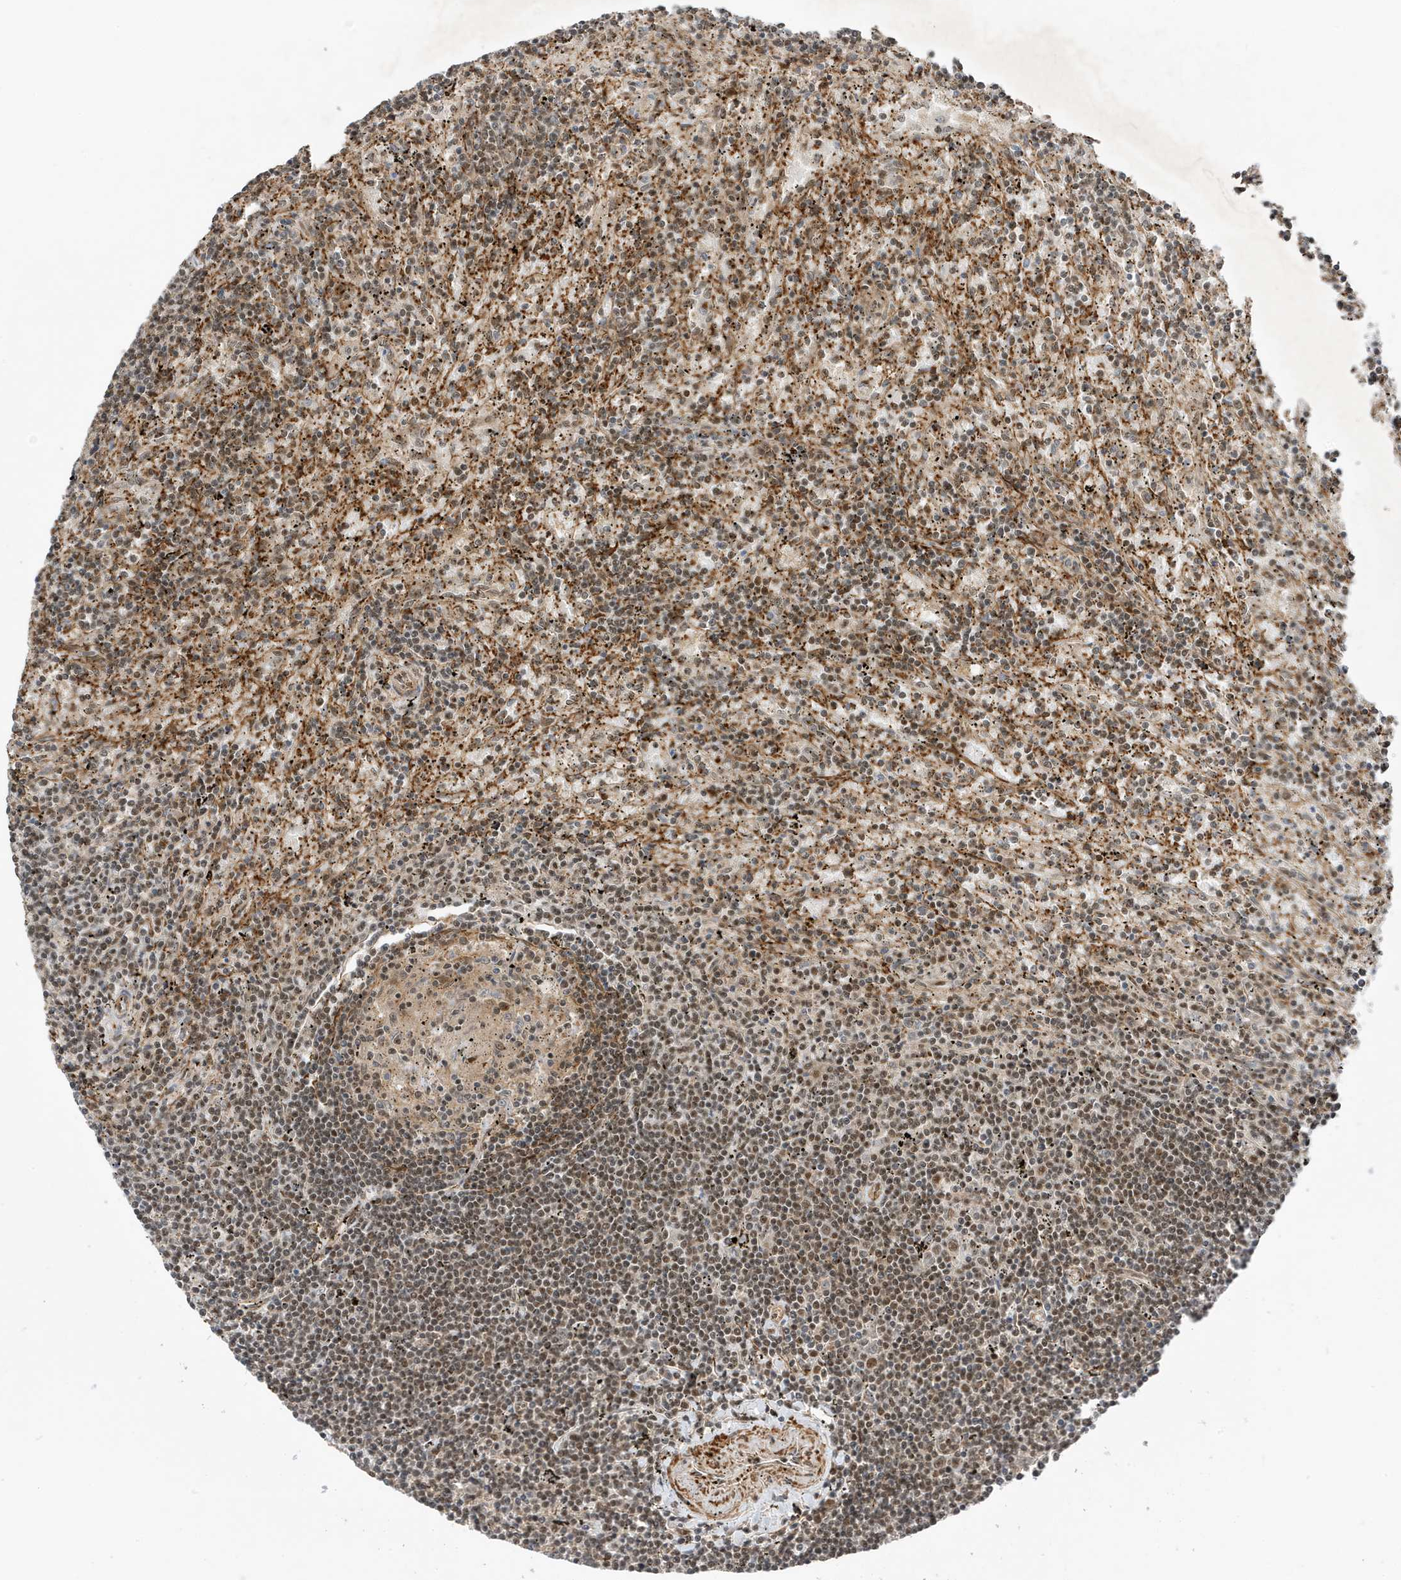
{"staining": {"intensity": "weak", "quantity": "<25%", "location": "nuclear"}, "tissue": "lymphoma", "cell_type": "Tumor cells", "image_type": "cancer", "snomed": [{"axis": "morphology", "description": "Malignant lymphoma, non-Hodgkin's type, Low grade"}, {"axis": "topography", "description": "Spleen"}], "caption": "High magnification brightfield microscopy of lymphoma stained with DAB (3,3'-diaminobenzidine) (brown) and counterstained with hematoxylin (blue): tumor cells show no significant staining. Nuclei are stained in blue.", "gene": "MAST3", "patient": {"sex": "male", "age": 76}}